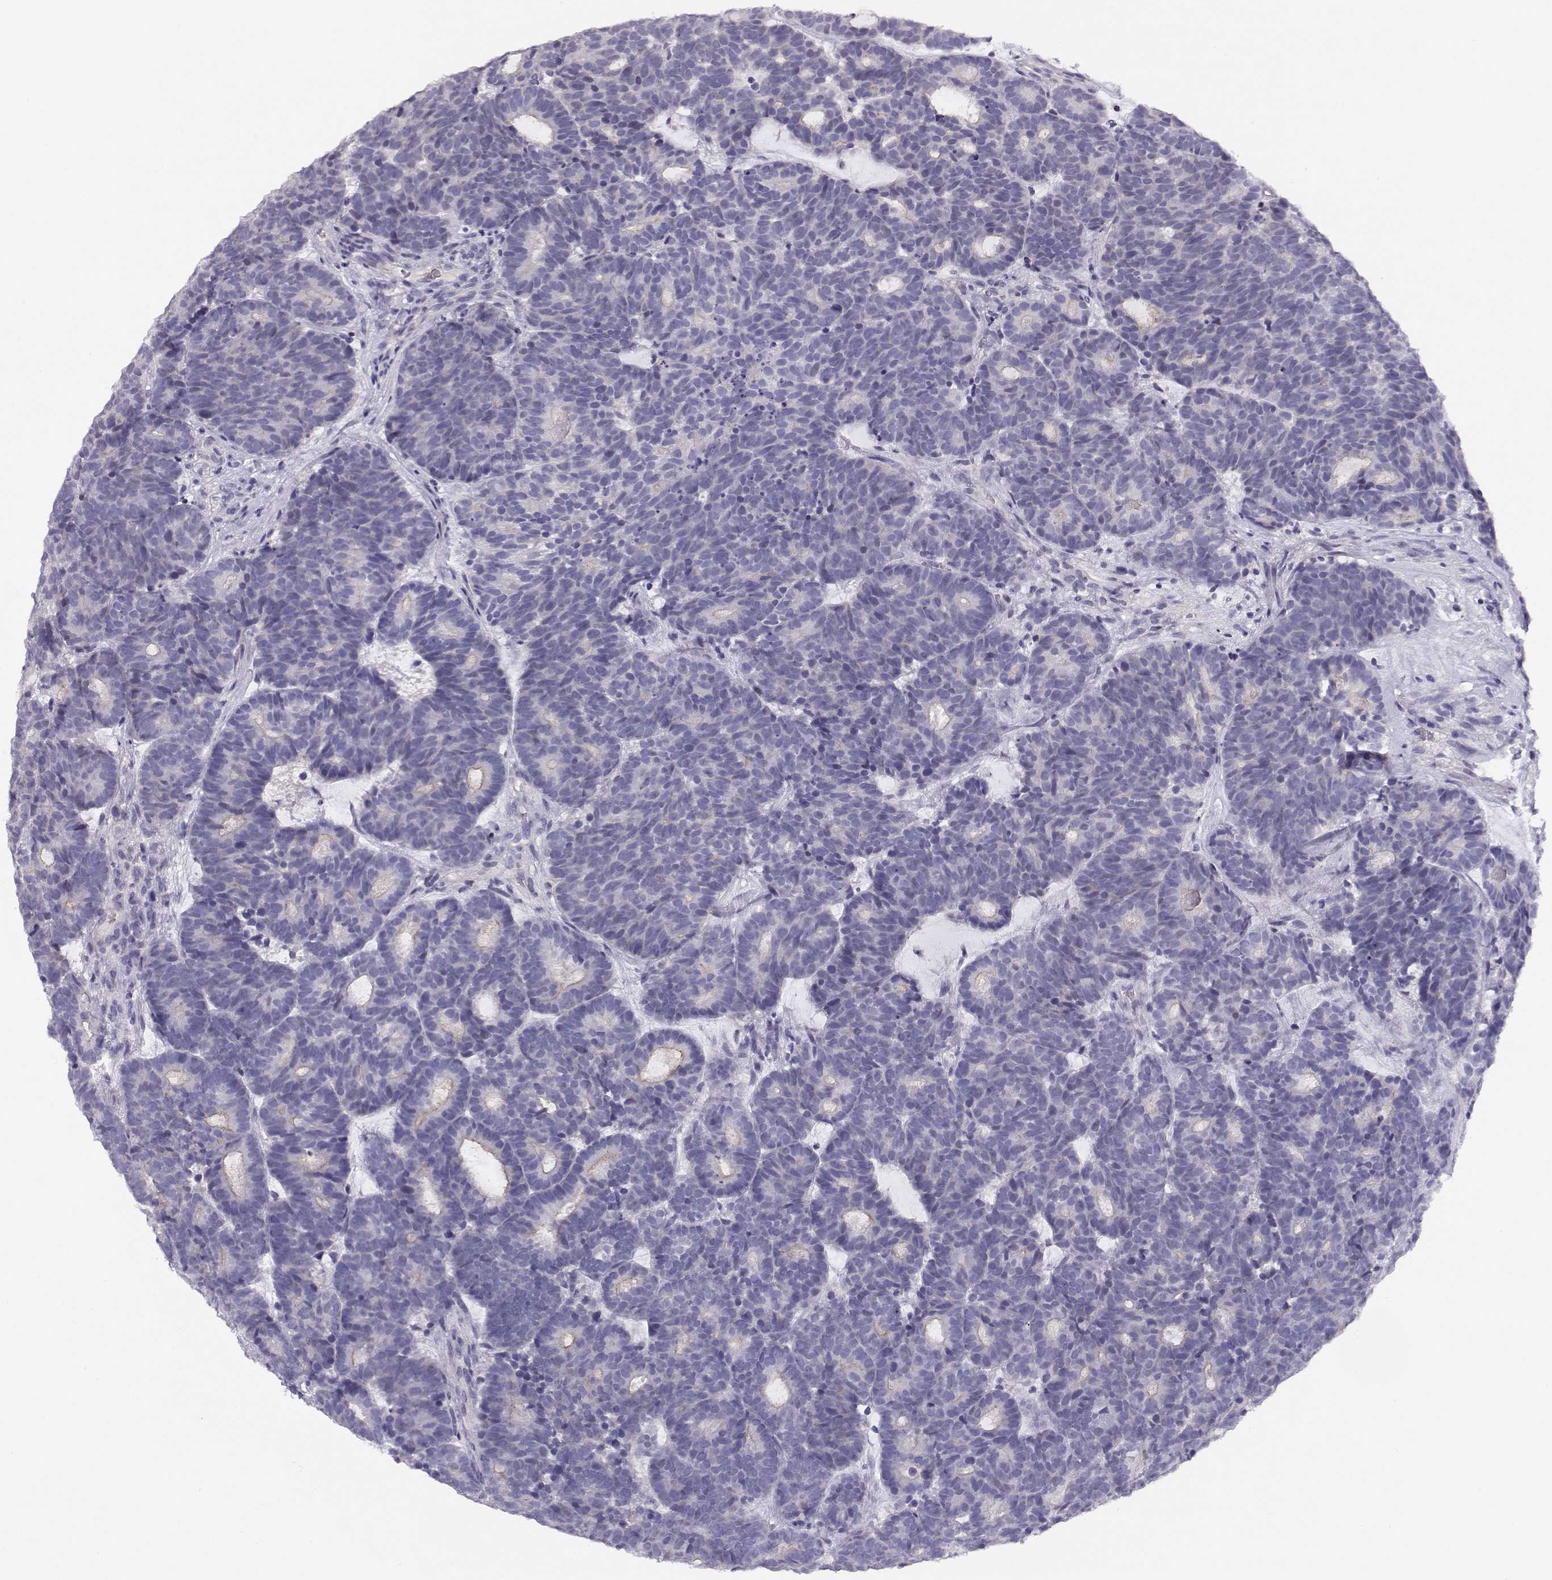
{"staining": {"intensity": "negative", "quantity": "none", "location": "none"}, "tissue": "head and neck cancer", "cell_type": "Tumor cells", "image_type": "cancer", "snomed": [{"axis": "morphology", "description": "Adenocarcinoma, NOS"}, {"axis": "topography", "description": "Head-Neck"}], "caption": "Immunohistochemistry (IHC) histopathology image of head and neck adenocarcinoma stained for a protein (brown), which exhibits no expression in tumor cells.", "gene": "CRX", "patient": {"sex": "female", "age": 81}}